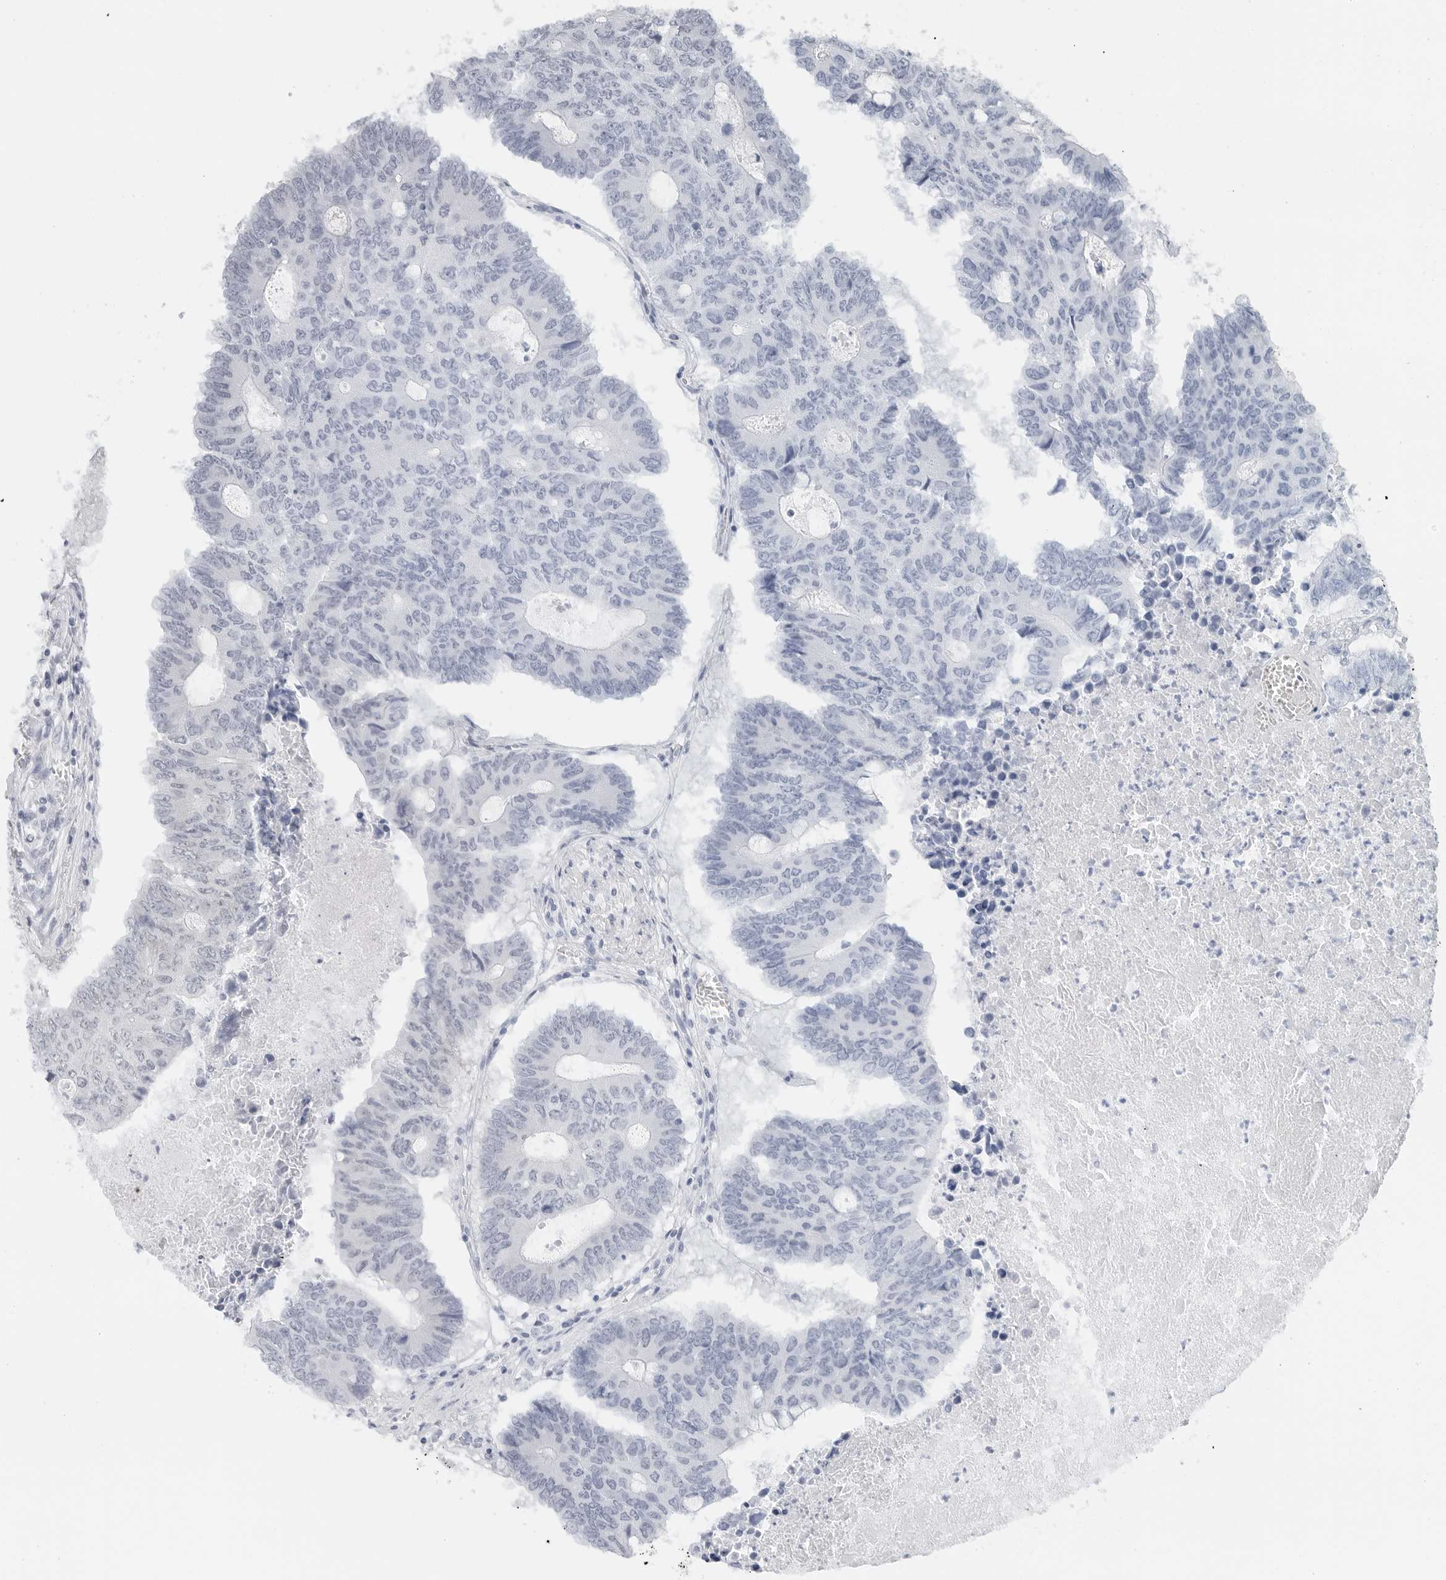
{"staining": {"intensity": "weak", "quantity": "25%-75%", "location": "nuclear"}, "tissue": "colorectal cancer", "cell_type": "Tumor cells", "image_type": "cancer", "snomed": [{"axis": "morphology", "description": "Adenocarcinoma, NOS"}, {"axis": "topography", "description": "Colon"}], "caption": "IHC (DAB (3,3'-diaminobenzidine)) staining of human adenocarcinoma (colorectal) displays weak nuclear protein staining in about 25%-75% of tumor cells.", "gene": "METAP1", "patient": {"sex": "male", "age": 87}}